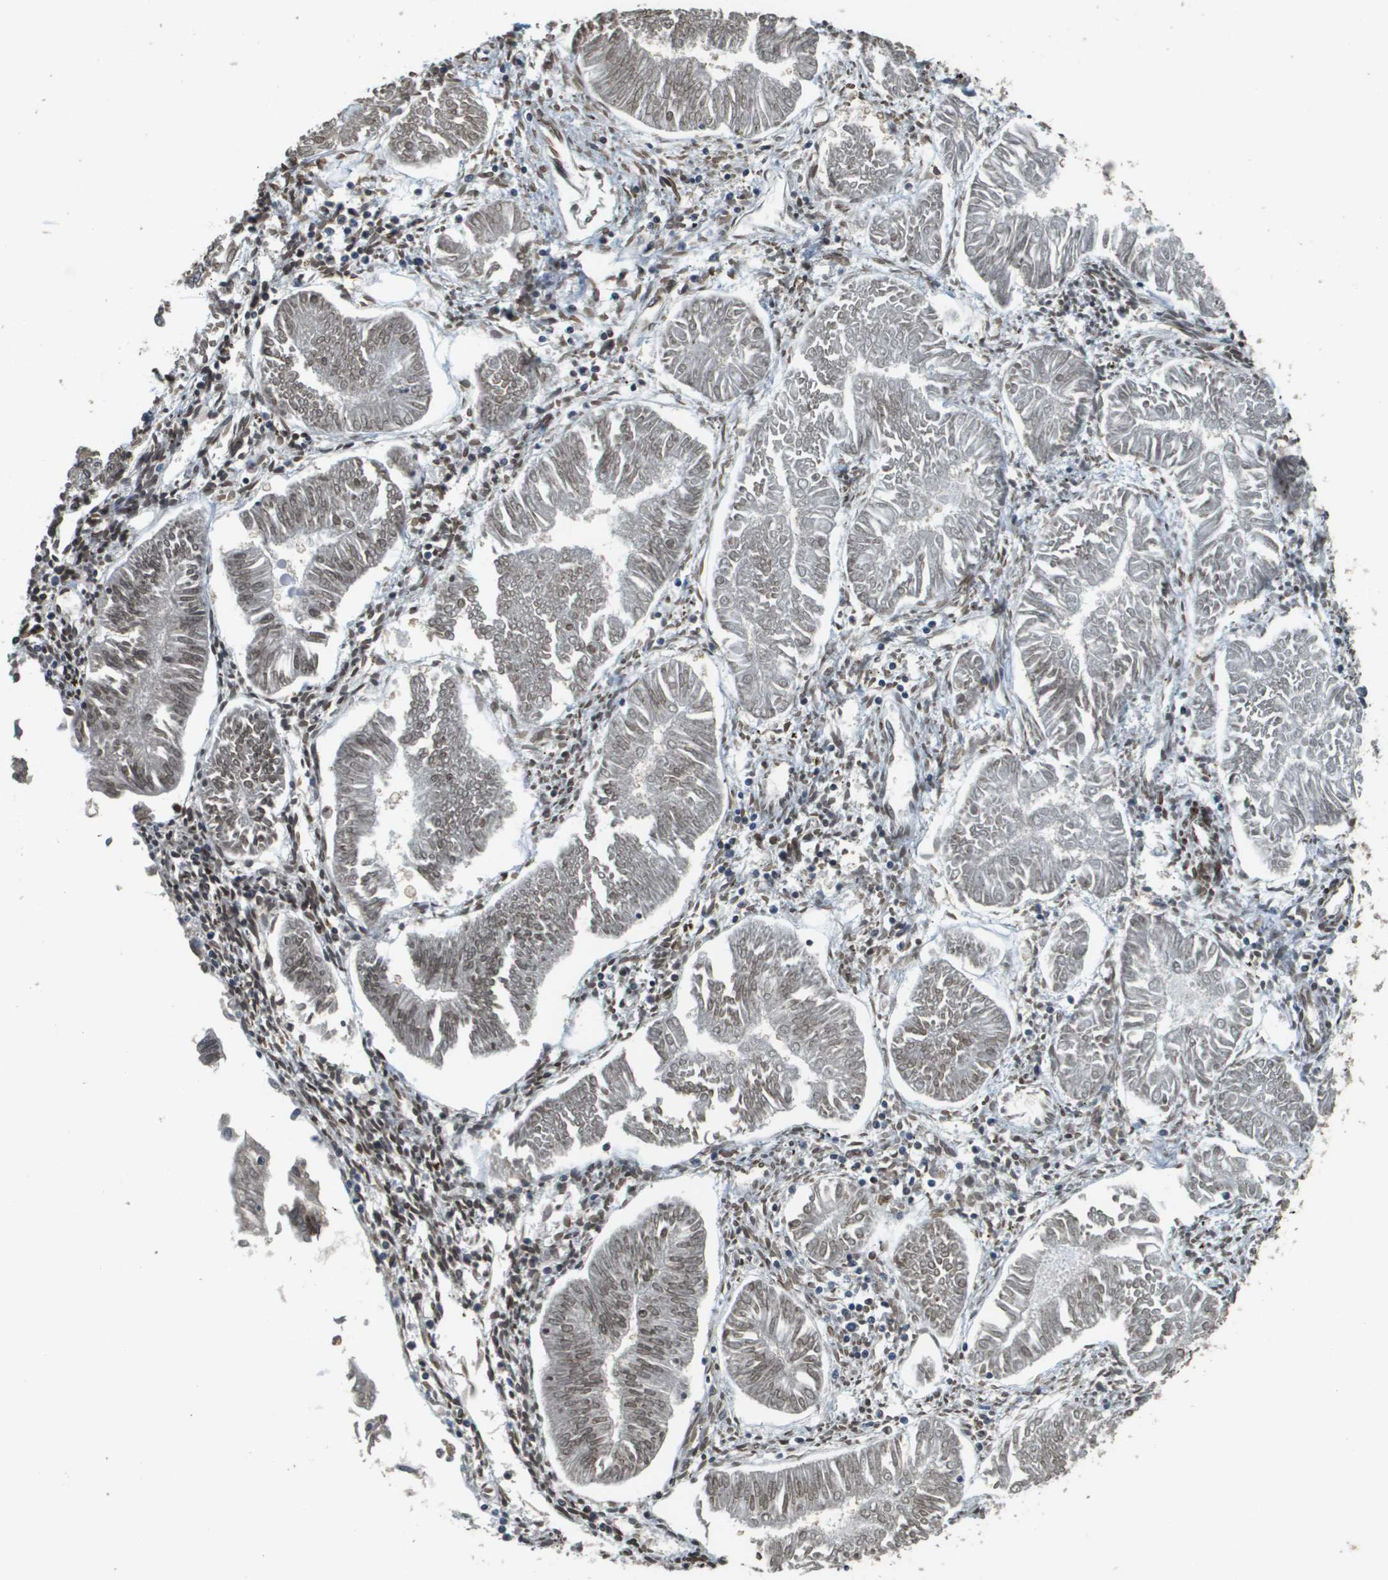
{"staining": {"intensity": "moderate", "quantity": "25%-75%", "location": "nuclear"}, "tissue": "endometrial cancer", "cell_type": "Tumor cells", "image_type": "cancer", "snomed": [{"axis": "morphology", "description": "Adenocarcinoma, NOS"}, {"axis": "topography", "description": "Endometrium"}], "caption": "Protein analysis of adenocarcinoma (endometrial) tissue exhibits moderate nuclear expression in approximately 25%-75% of tumor cells.", "gene": "FANCC", "patient": {"sex": "female", "age": 53}}